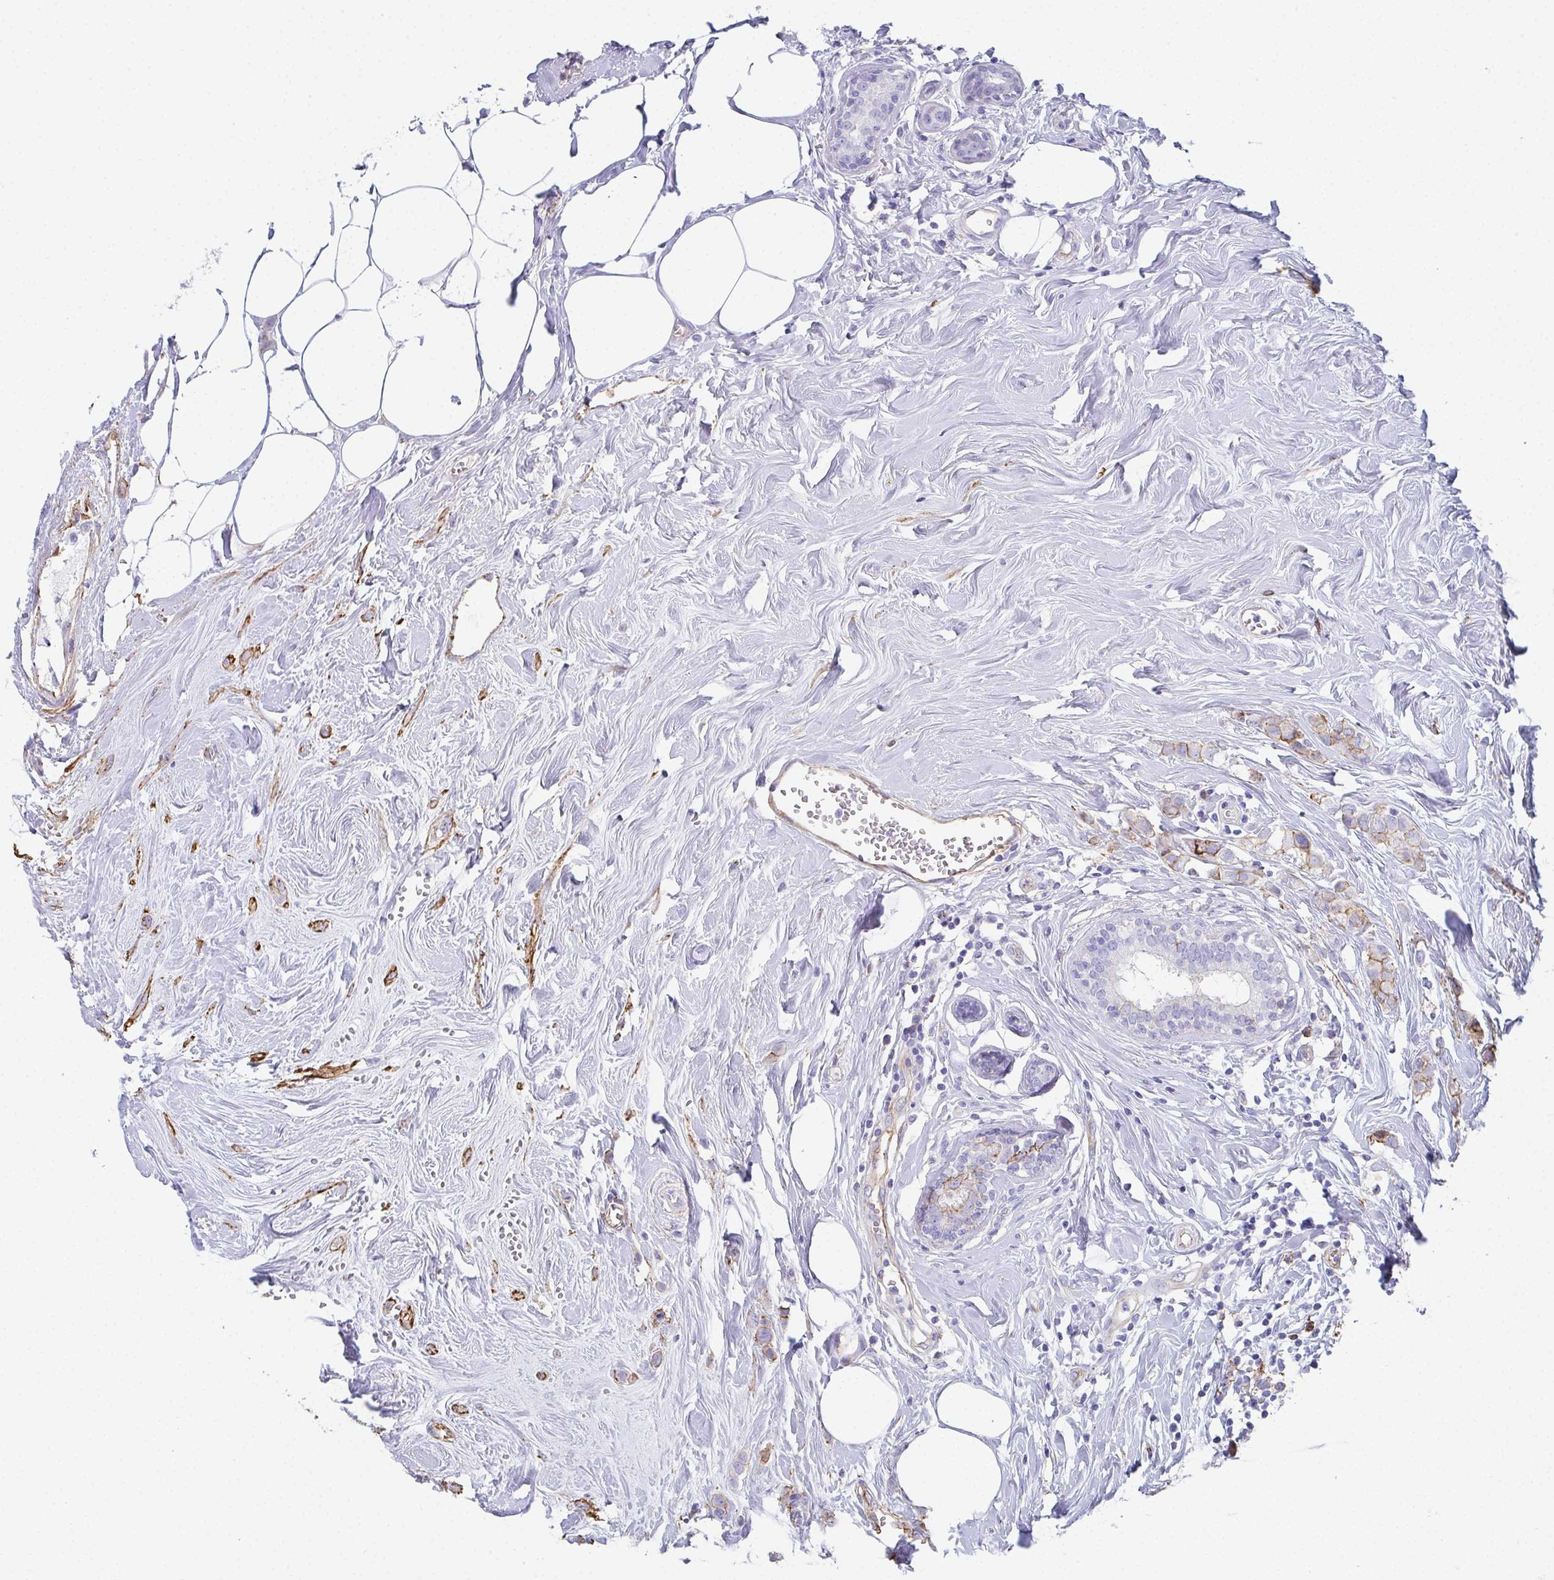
{"staining": {"intensity": "moderate", "quantity": "<25%", "location": "cytoplasmic/membranous"}, "tissue": "breast cancer", "cell_type": "Tumor cells", "image_type": "cancer", "snomed": [{"axis": "morphology", "description": "Duct carcinoma"}, {"axis": "topography", "description": "Breast"}], "caption": "Tumor cells show moderate cytoplasmic/membranous expression in about <25% of cells in infiltrating ductal carcinoma (breast).", "gene": "DBN1", "patient": {"sex": "female", "age": 80}}